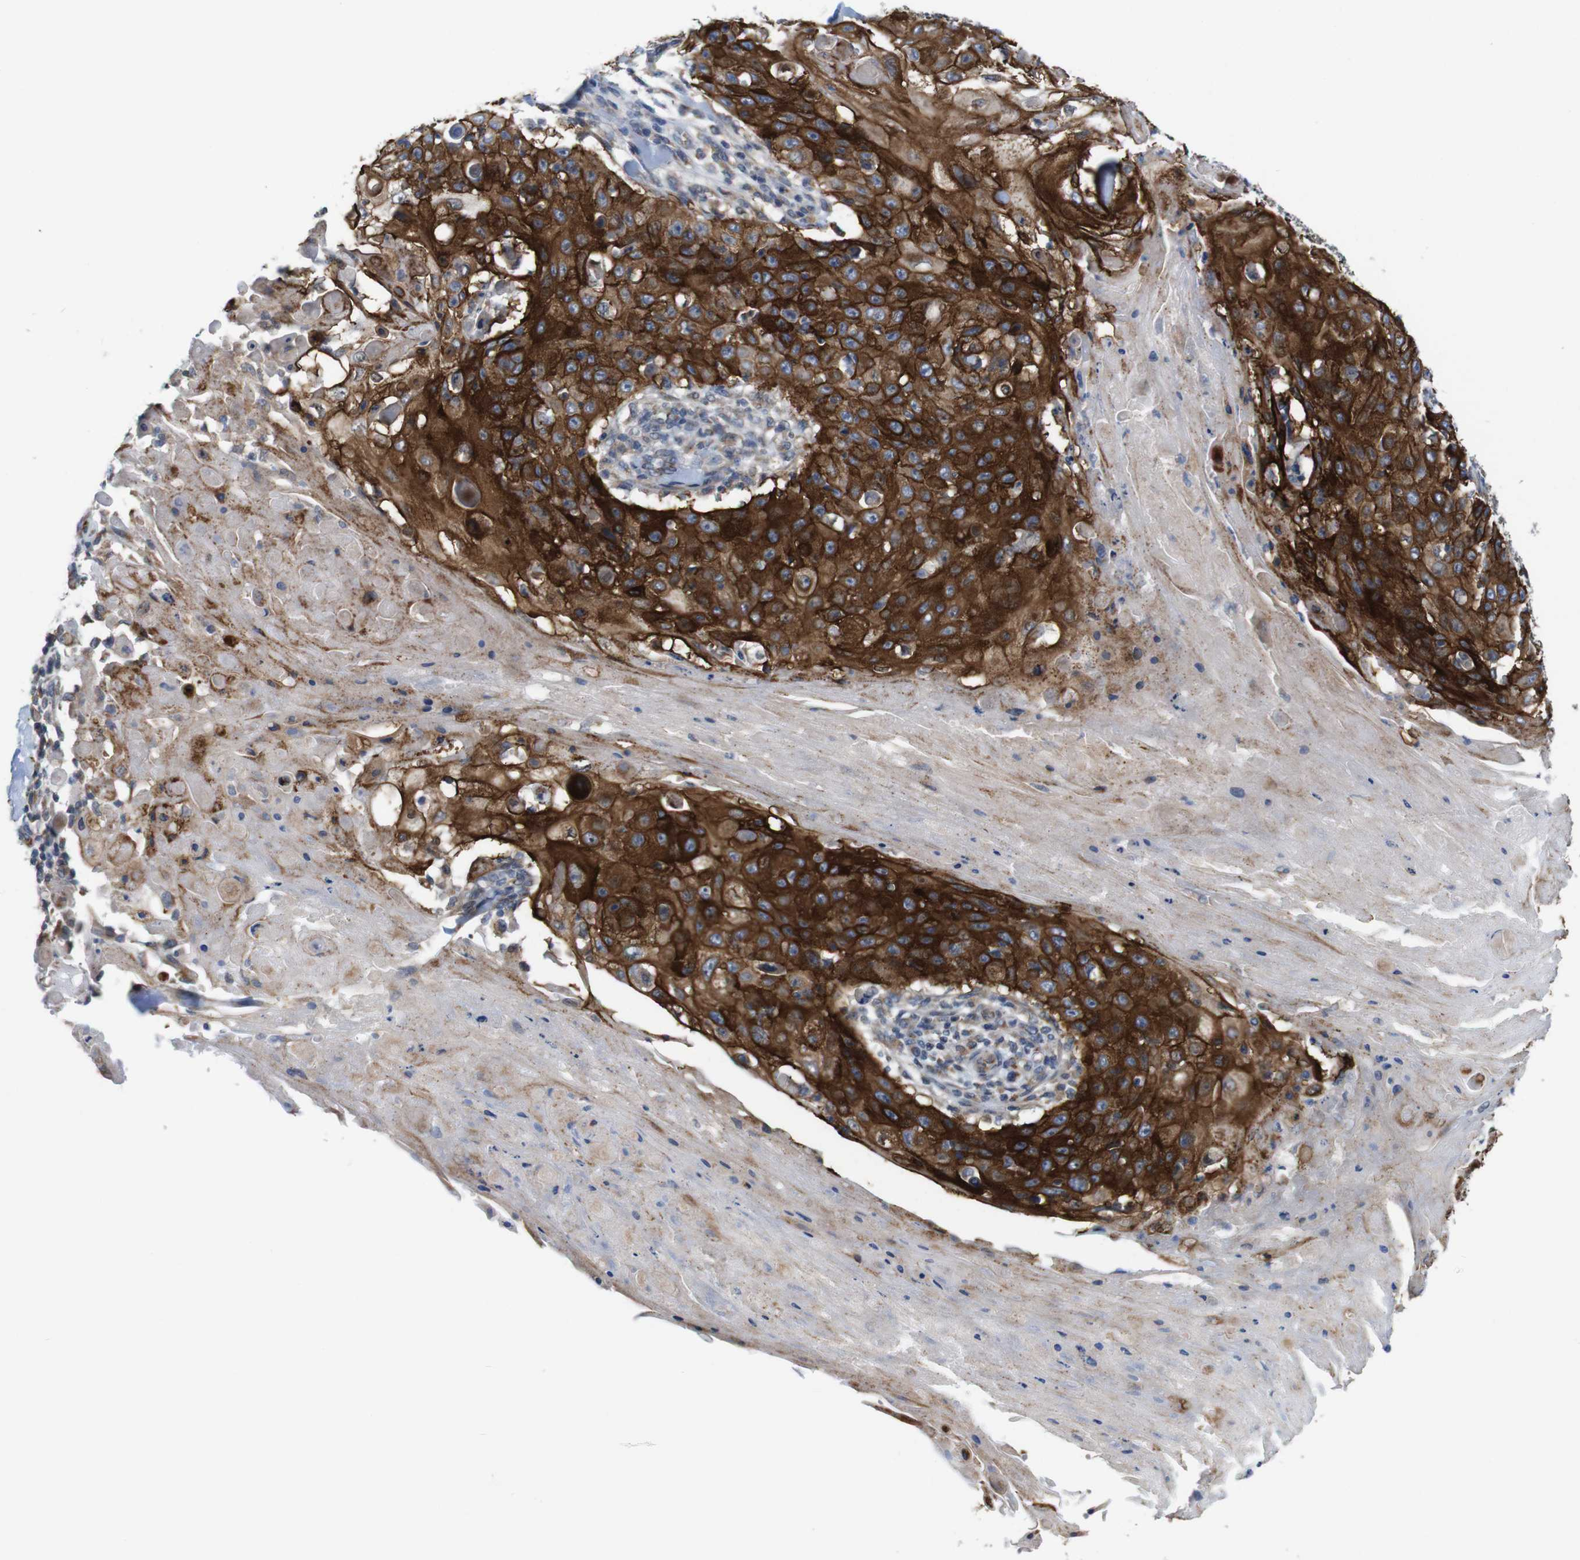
{"staining": {"intensity": "strong", "quantity": ">75%", "location": "cytoplasmic/membranous"}, "tissue": "skin cancer", "cell_type": "Tumor cells", "image_type": "cancer", "snomed": [{"axis": "morphology", "description": "Squamous cell carcinoma, NOS"}, {"axis": "topography", "description": "Skin"}], "caption": "IHC photomicrograph of human skin cancer stained for a protein (brown), which demonstrates high levels of strong cytoplasmic/membranous expression in approximately >75% of tumor cells.", "gene": "EFCAB14", "patient": {"sex": "male", "age": 86}}